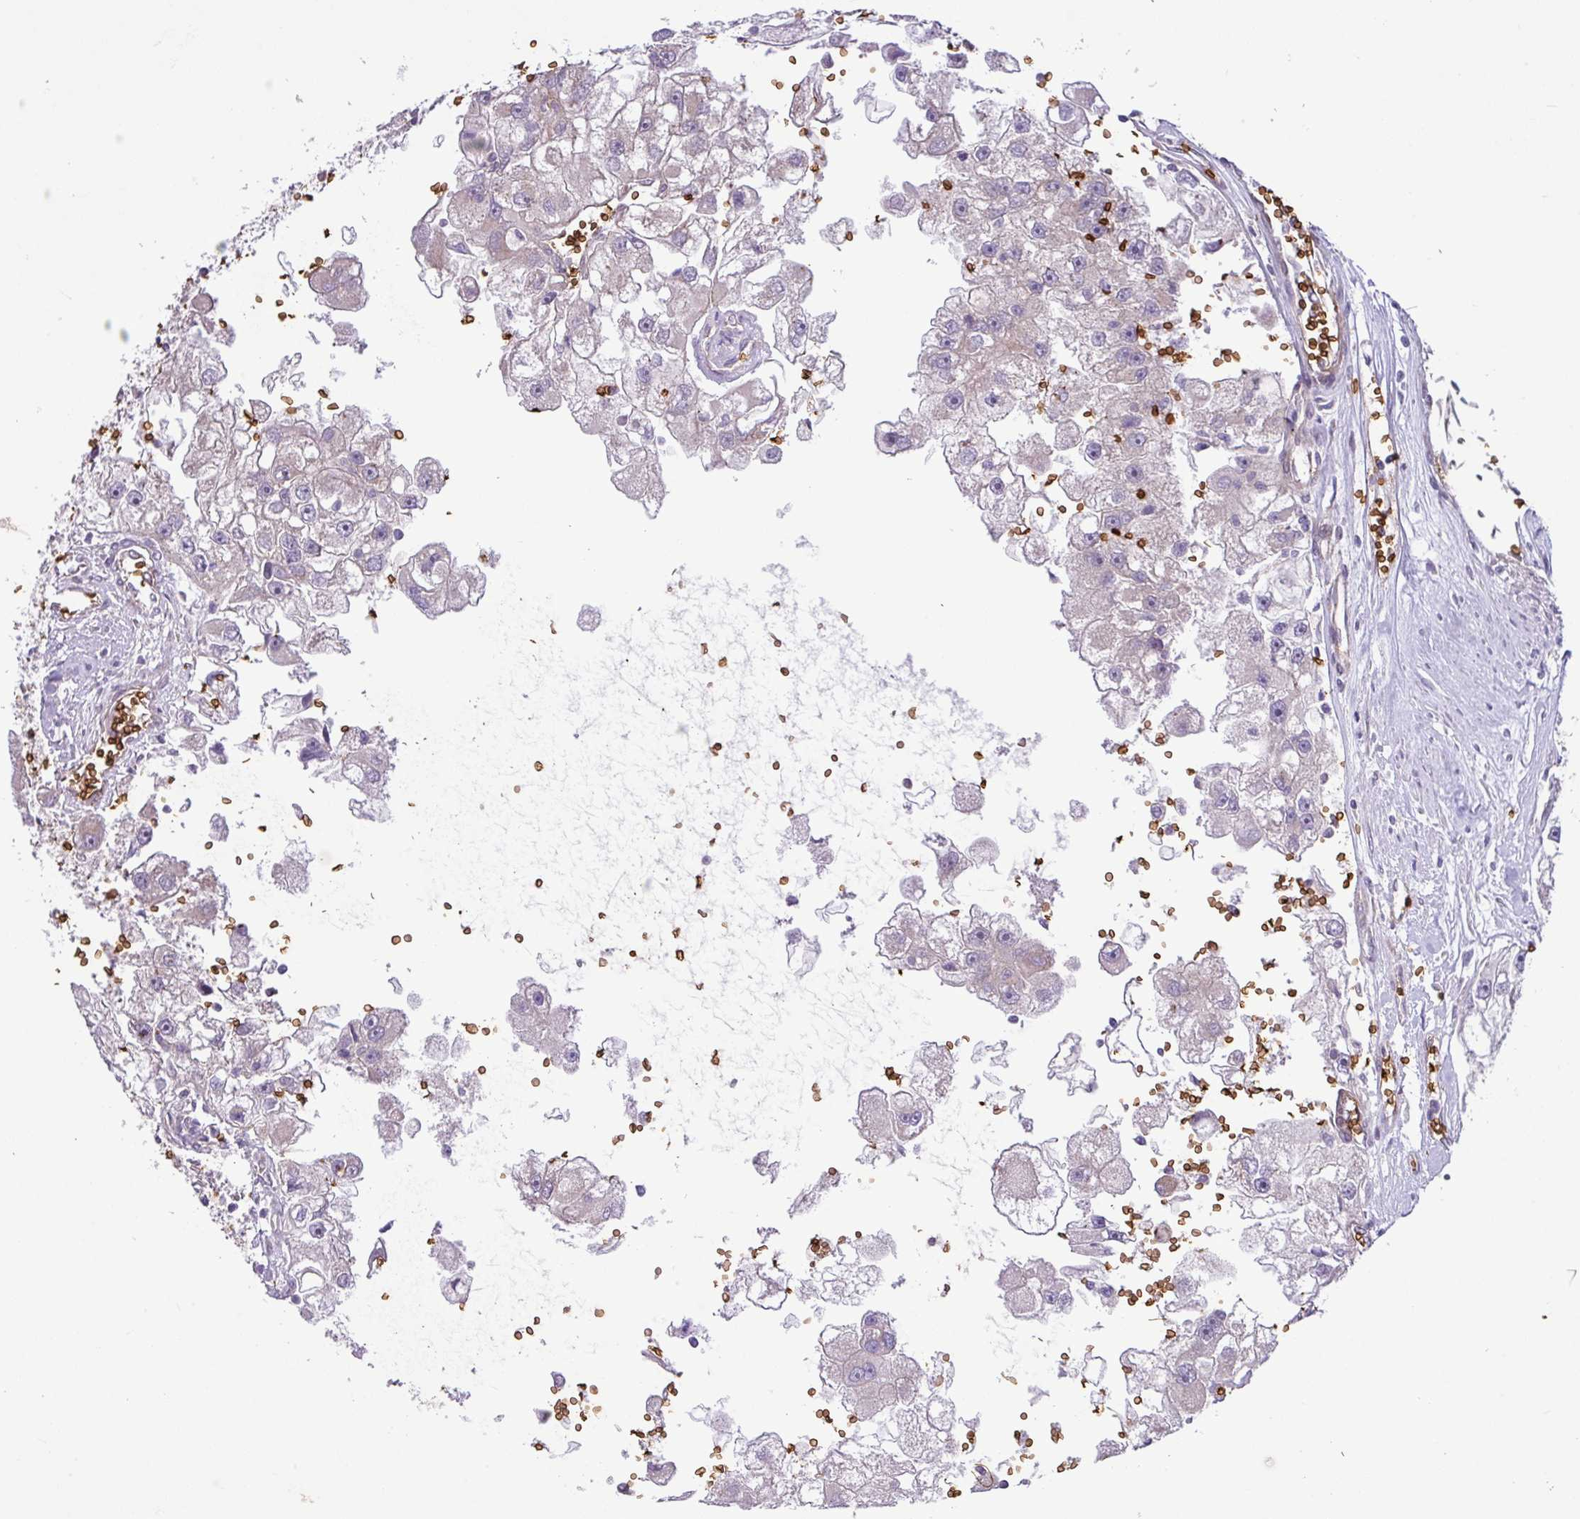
{"staining": {"intensity": "negative", "quantity": "none", "location": "none"}, "tissue": "renal cancer", "cell_type": "Tumor cells", "image_type": "cancer", "snomed": [{"axis": "morphology", "description": "Adenocarcinoma, NOS"}, {"axis": "topography", "description": "Kidney"}], "caption": "Renal adenocarcinoma was stained to show a protein in brown. There is no significant expression in tumor cells. Brightfield microscopy of immunohistochemistry (IHC) stained with DAB (3,3'-diaminobenzidine) (brown) and hematoxylin (blue), captured at high magnification.", "gene": "RAD21L1", "patient": {"sex": "male", "age": 63}}